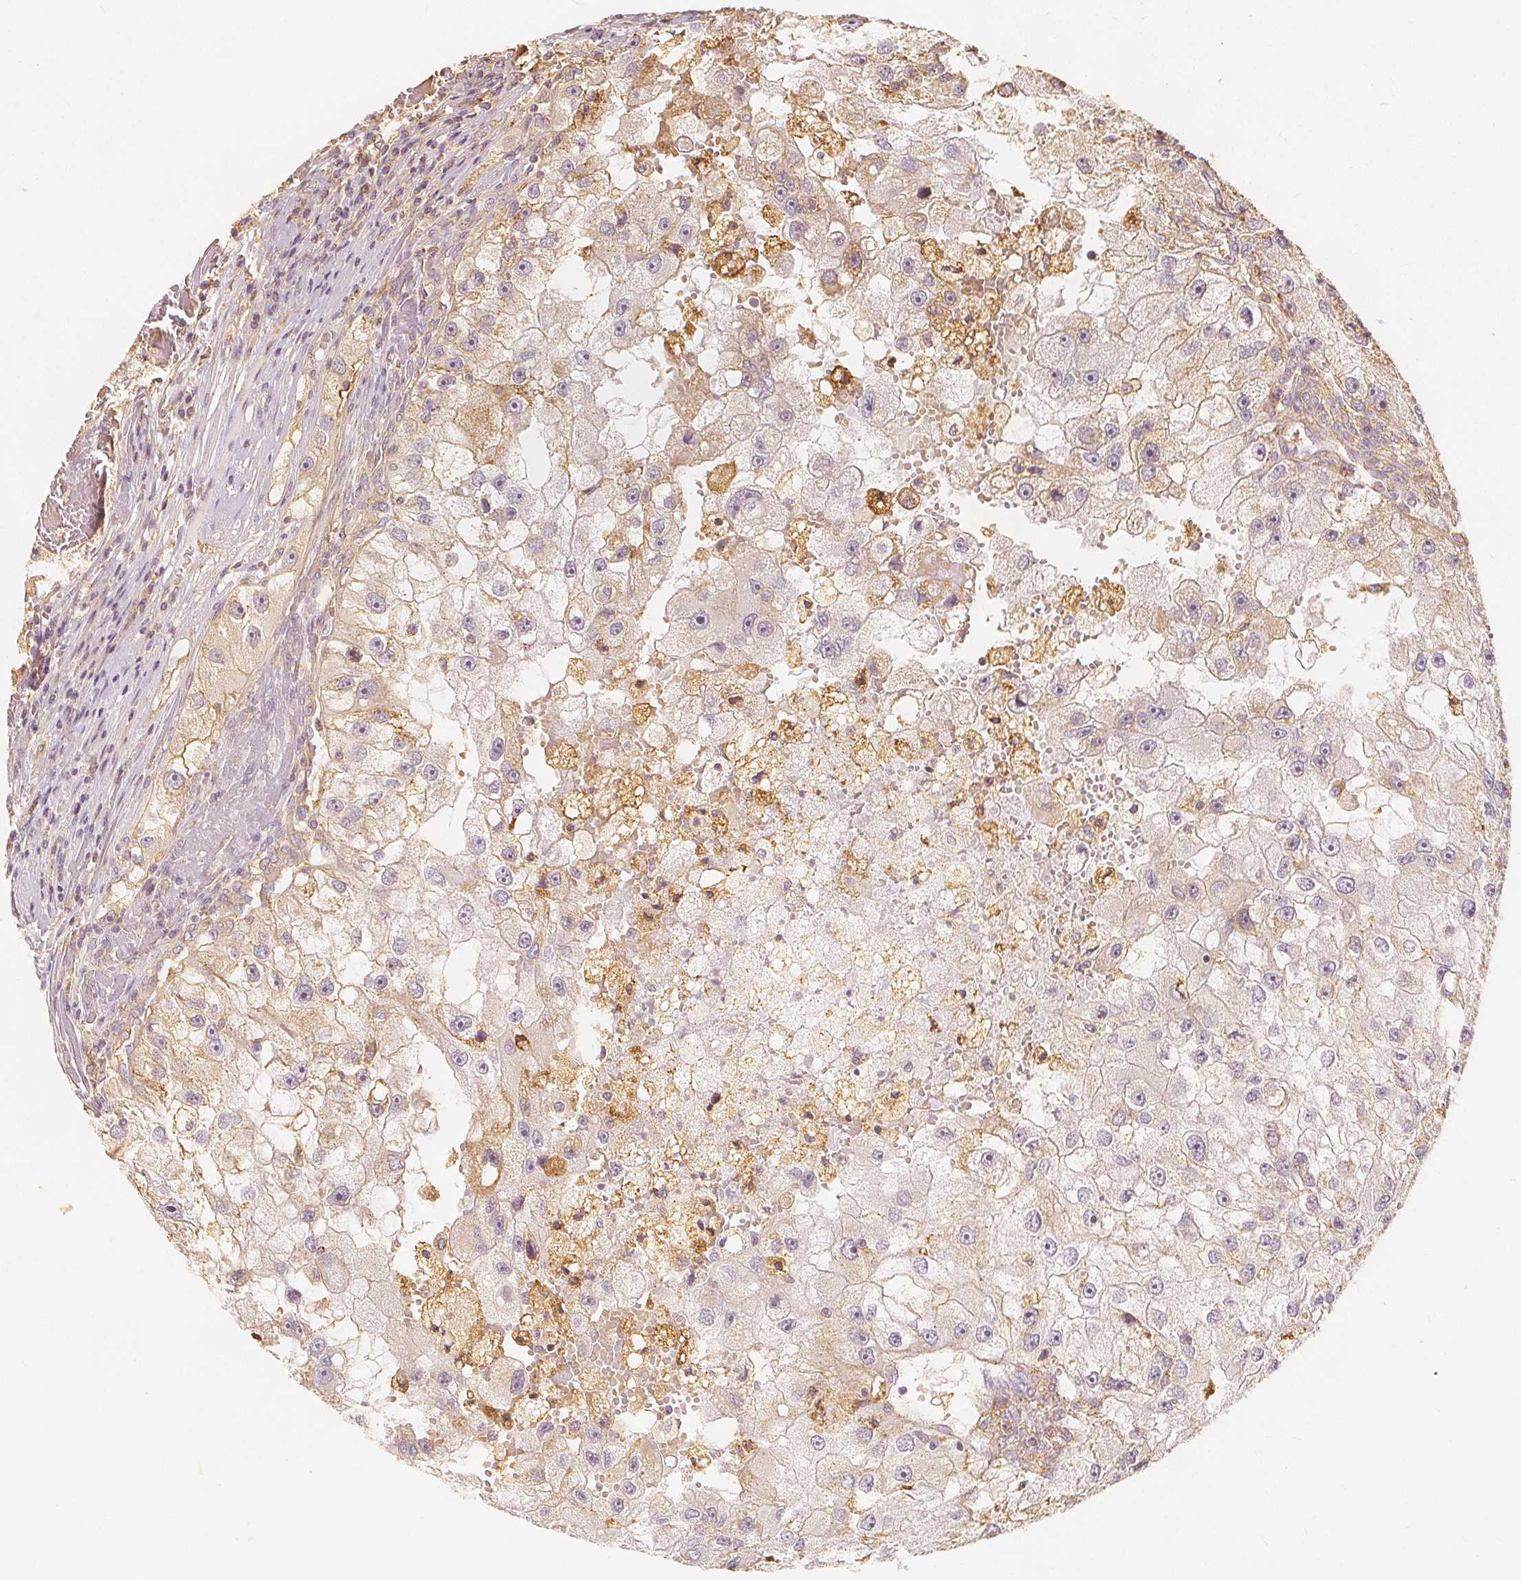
{"staining": {"intensity": "weak", "quantity": "<25%", "location": "cytoplasmic/membranous"}, "tissue": "renal cancer", "cell_type": "Tumor cells", "image_type": "cancer", "snomed": [{"axis": "morphology", "description": "Adenocarcinoma, NOS"}, {"axis": "topography", "description": "Kidney"}], "caption": "Immunohistochemistry (IHC) micrograph of human renal adenocarcinoma stained for a protein (brown), which exhibits no positivity in tumor cells.", "gene": "ARHGAP26", "patient": {"sex": "male", "age": 63}}